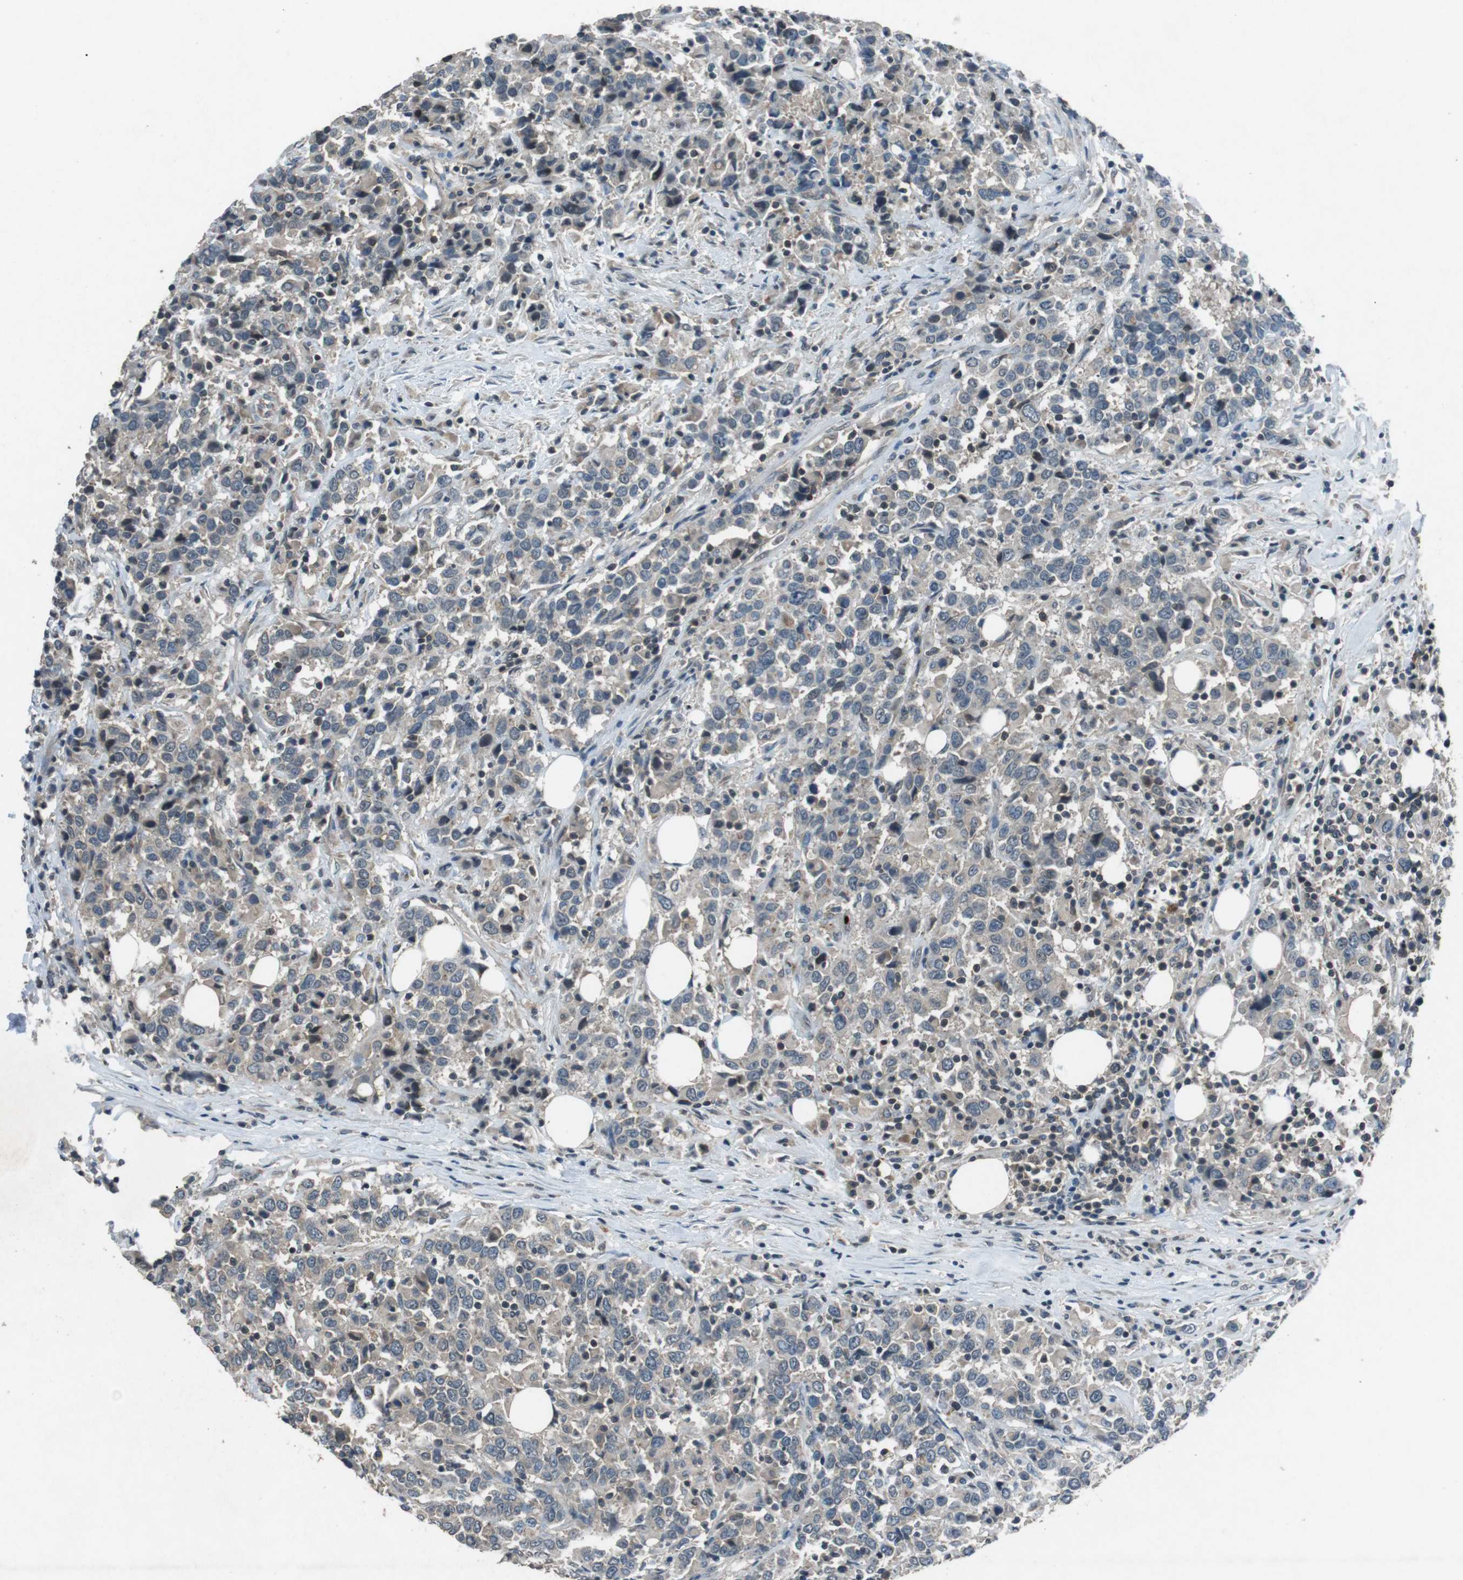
{"staining": {"intensity": "negative", "quantity": "none", "location": "none"}, "tissue": "urothelial cancer", "cell_type": "Tumor cells", "image_type": "cancer", "snomed": [{"axis": "morphology", "description": "Urothelial carcinoma, High grade"}, {"axis": "topography", "description": "Urinary bladder"}], "caption": "The image displays no significant expression in tumor cells of urothelial cancer.", "gene": "NEK7", "patient": {"sex": "male", "age": 61}}